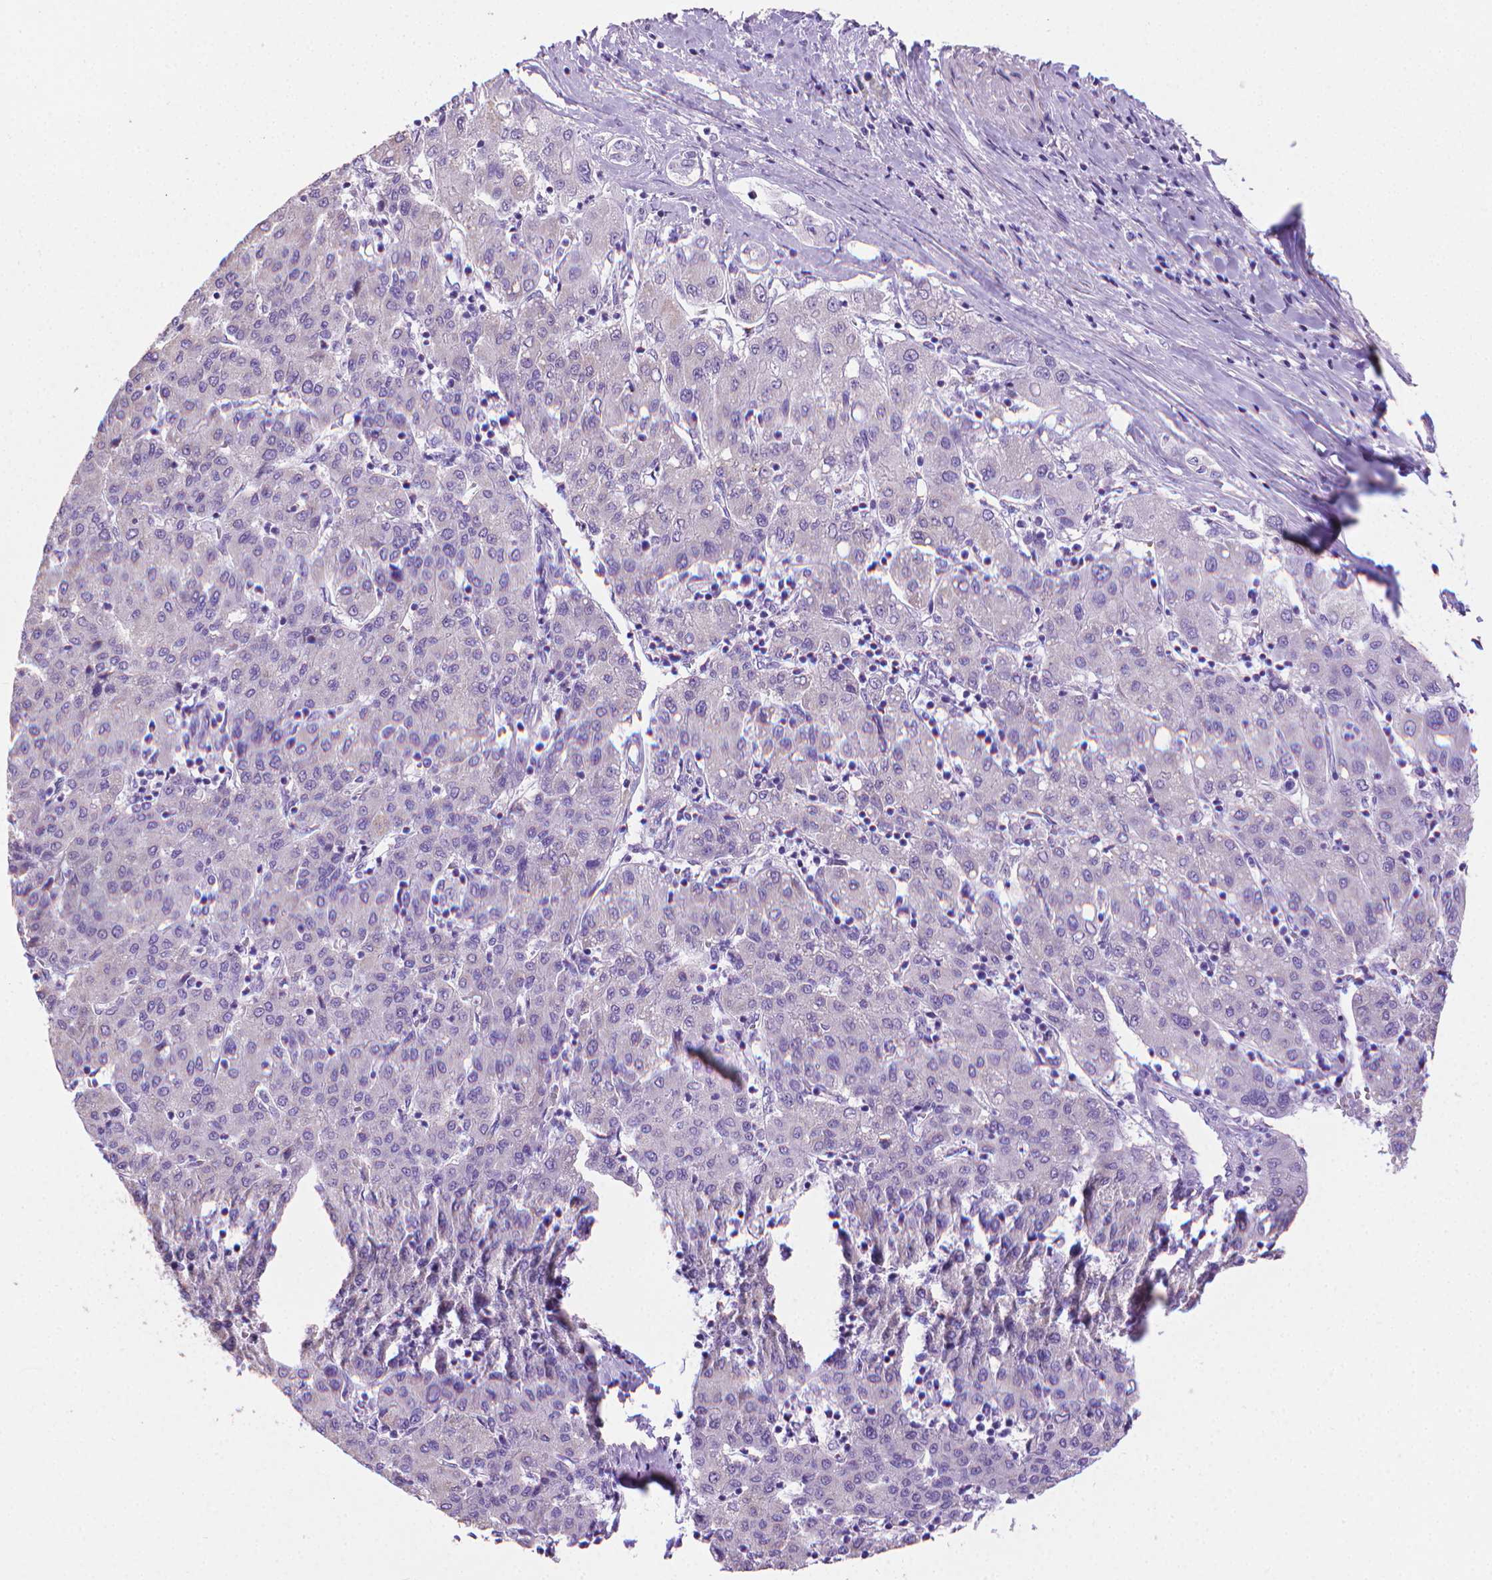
{"staining": {"intensity": "negative", "quantity": "none", "location": "none"}, "tissue": "liver cancer", "cell_type": "Tumor cells", "image_type": "cancer", "snomed": [{"axis": "morphology", "description": "Carcinoma, Hepatocellular, NOS"}, {"axis": "topography", "description": "Liver"}], "caption": "Immunohistochemistry photomicrograph of liver cancer stained for a protein (brown), which demonstrates no expression in tumor cells.", "gene": "PNMA2", "patient": {"sex": "male", "age": 65}}